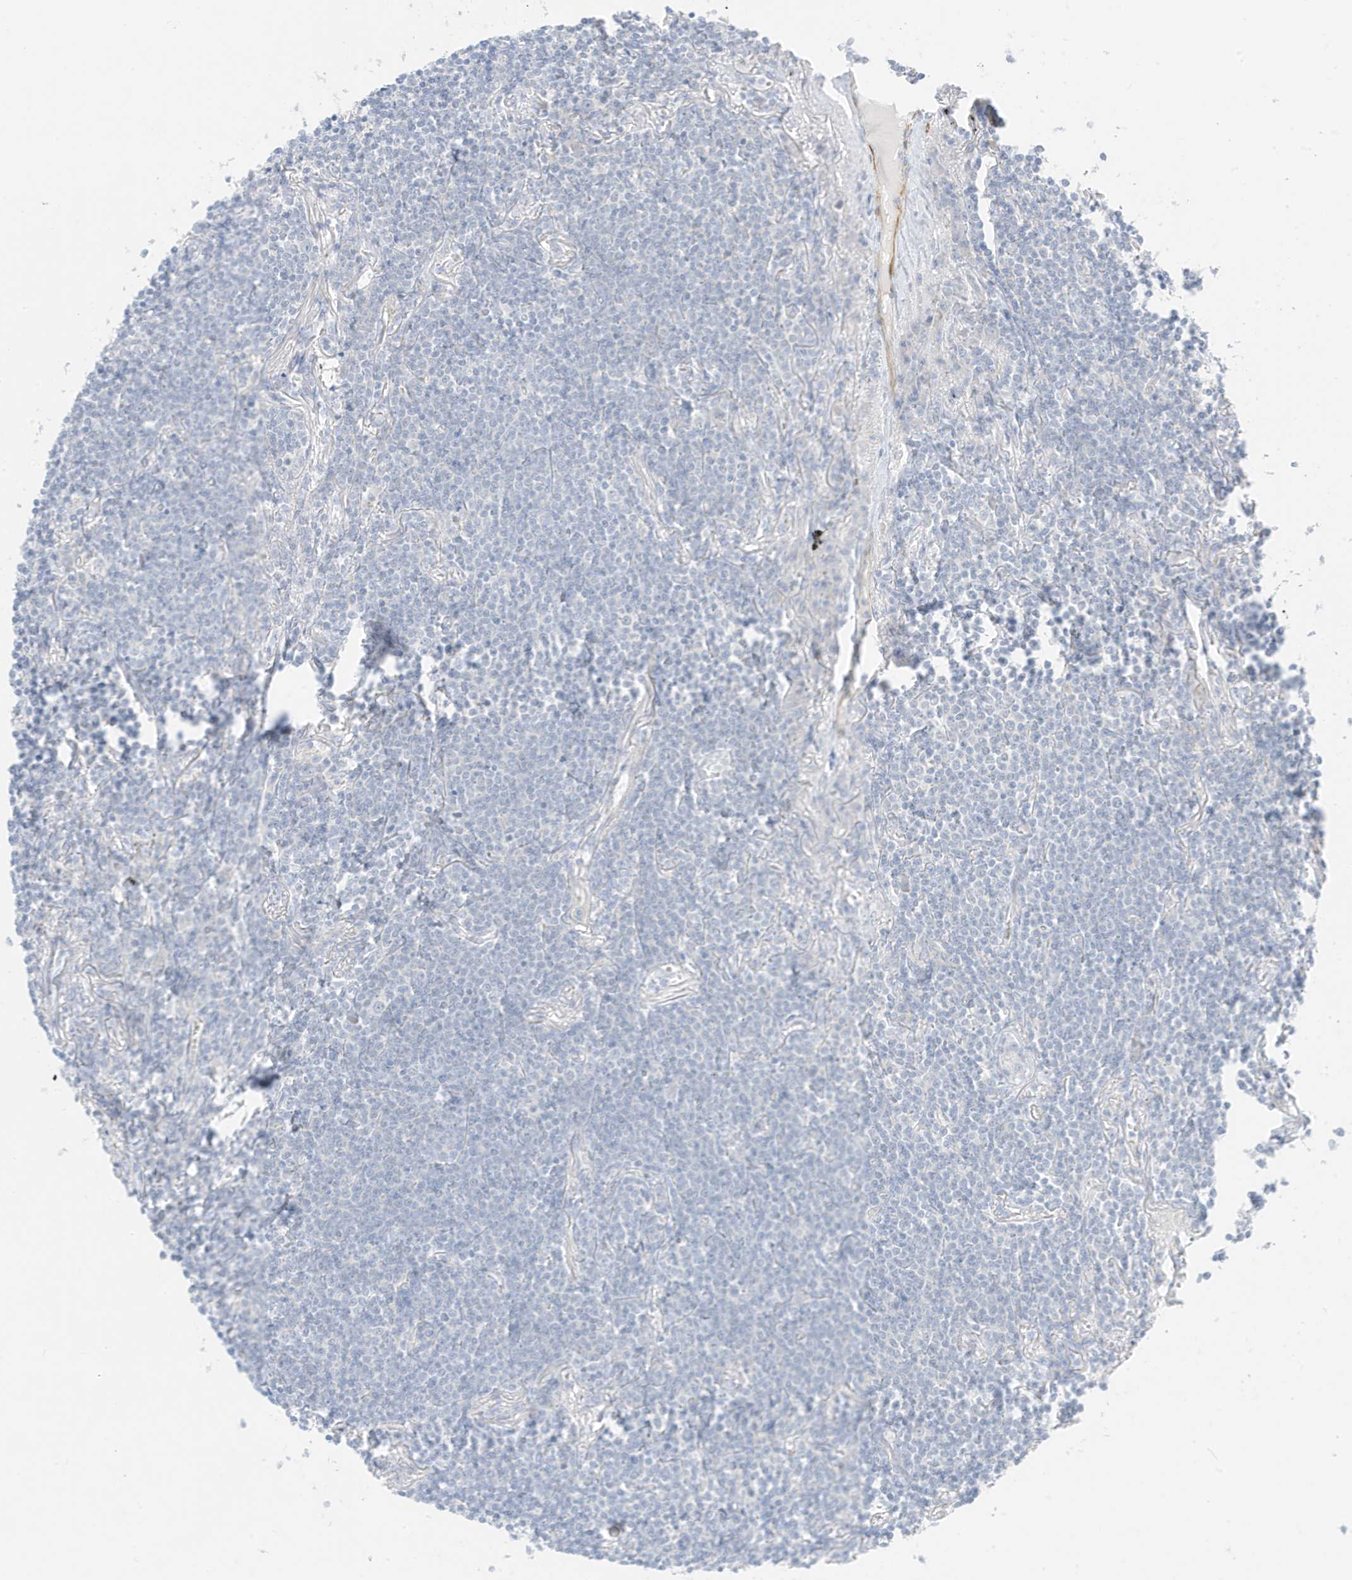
{"staining": {"intensity": "negative", "quantity": "none", "location": "none"}, "tissue": "lymphoma", "cell_type": "Tumor cells", "image_type": "cancer", "snomed": [{"axis": "morphology", "description": "Malignant lymphoma, non-Hodgkin's type, Low grade"}, {"axis": "topography", "description": "Lung"}], "caption": "High magnification brightfield microscopy of lymphoma stained with DAB (3,3'-diaminobenzidine) (brown) and counterstained with hematoxylin (blue): tumor cells show no significant expression. (Stains: DAB IHC with hematoxylin counter stain, Microscopy: brightfield microscopy at high magnification).", "gene": "SLC22A13", "patient": {"sex": "female", "age": 71}}